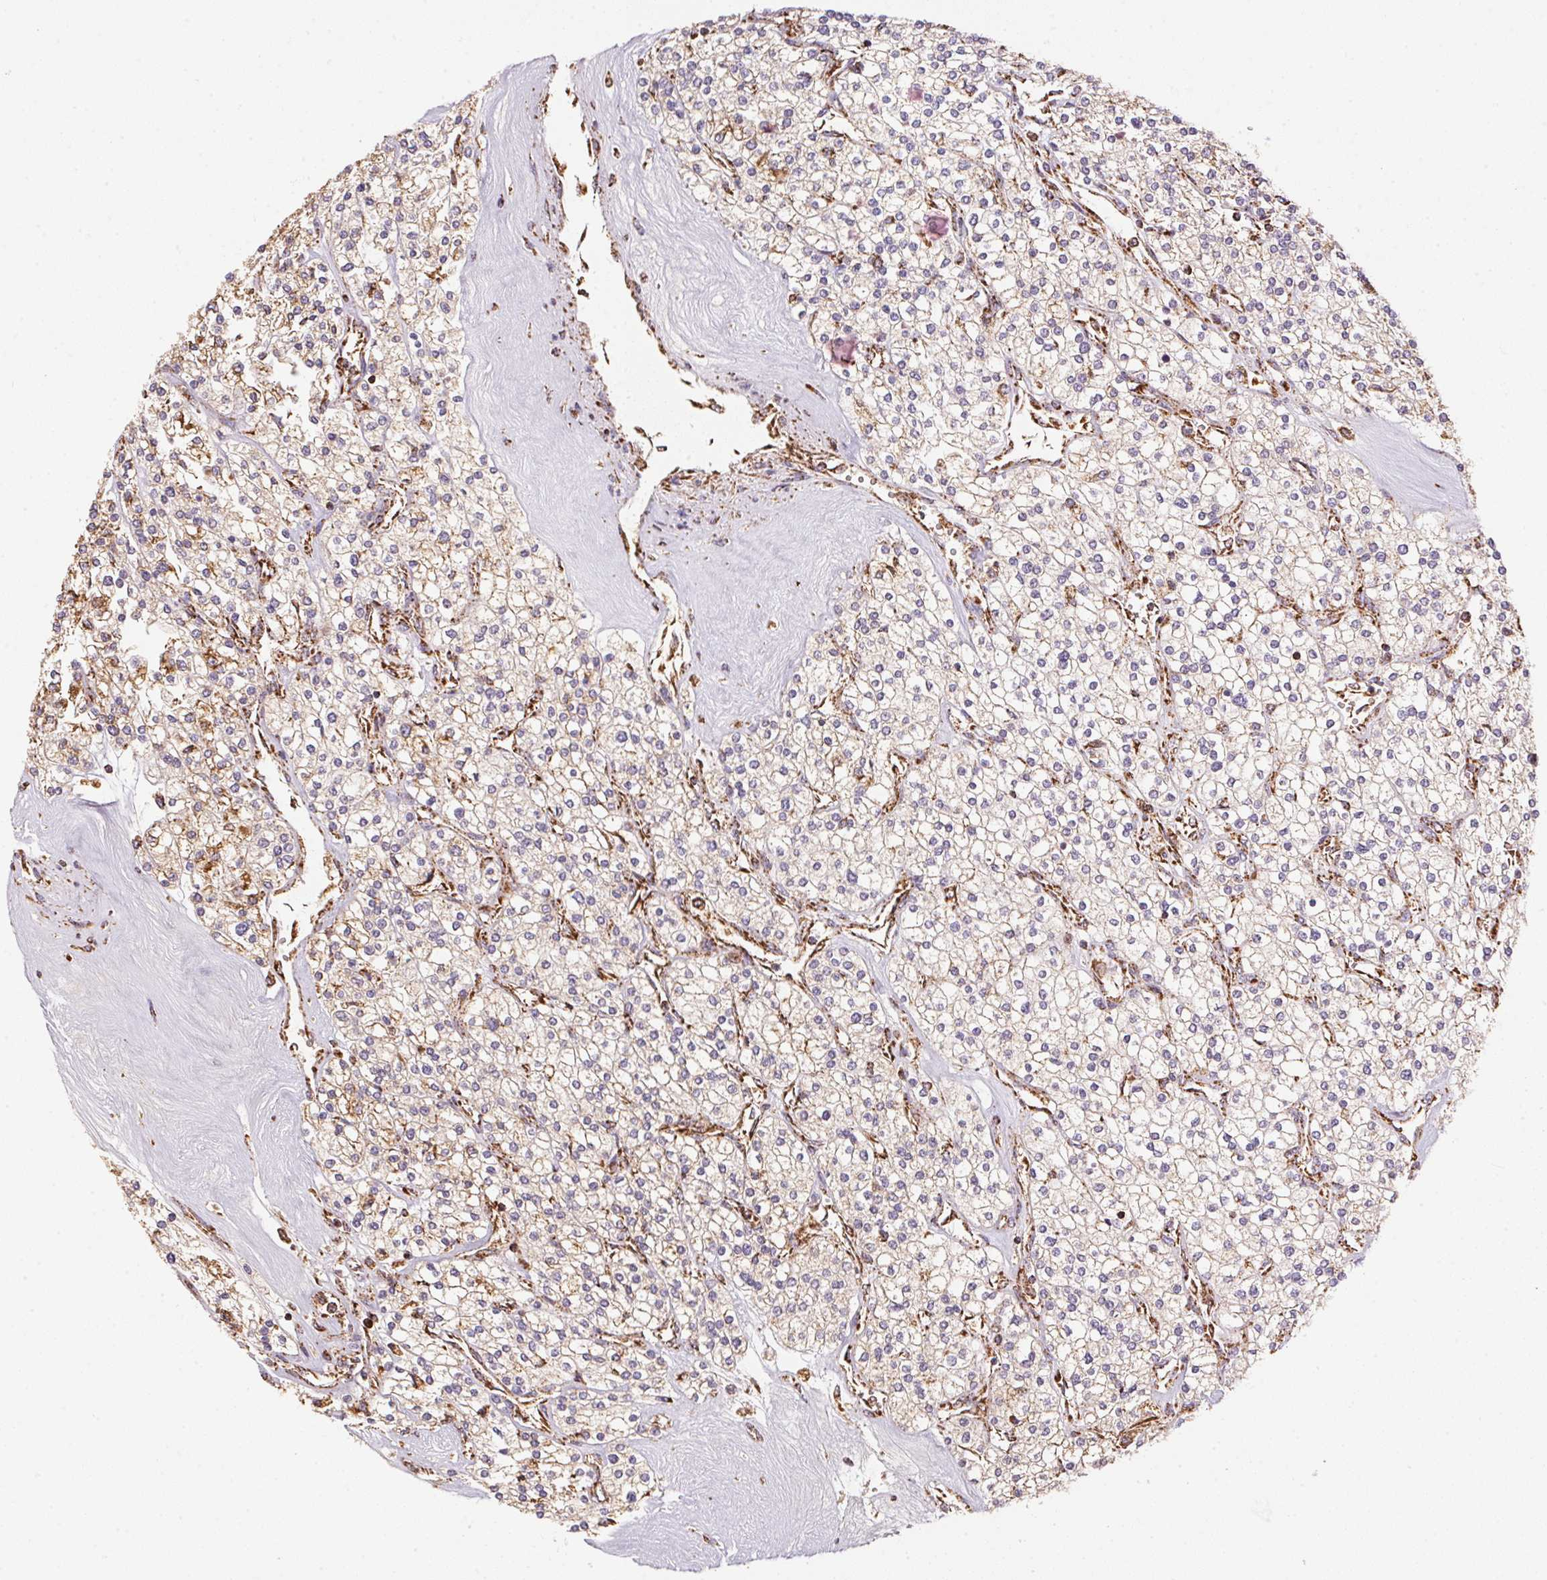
{"staining": {"intensity": "weak", "quantity": ">75%", "location": "cytoplasmic/membranous"}, "tissue": "renal cancer", "cell_type": "Tumor cells", "image_type": "cancer", "snomed": [{"axis": "morphology", "description": "Adenocarcinoma, NOS"}, {"axis": "topography", "description": "Kidney"}], "caption": "There is low levels of weak cytoplasmic/membranous staining in tumor cells of renal cancer (adenocarcinoma), as demonstrated by immunohistochemical staining (brown color).", "gene": "NDUFS2", "patient": {"sex": "male", "age": 80}}